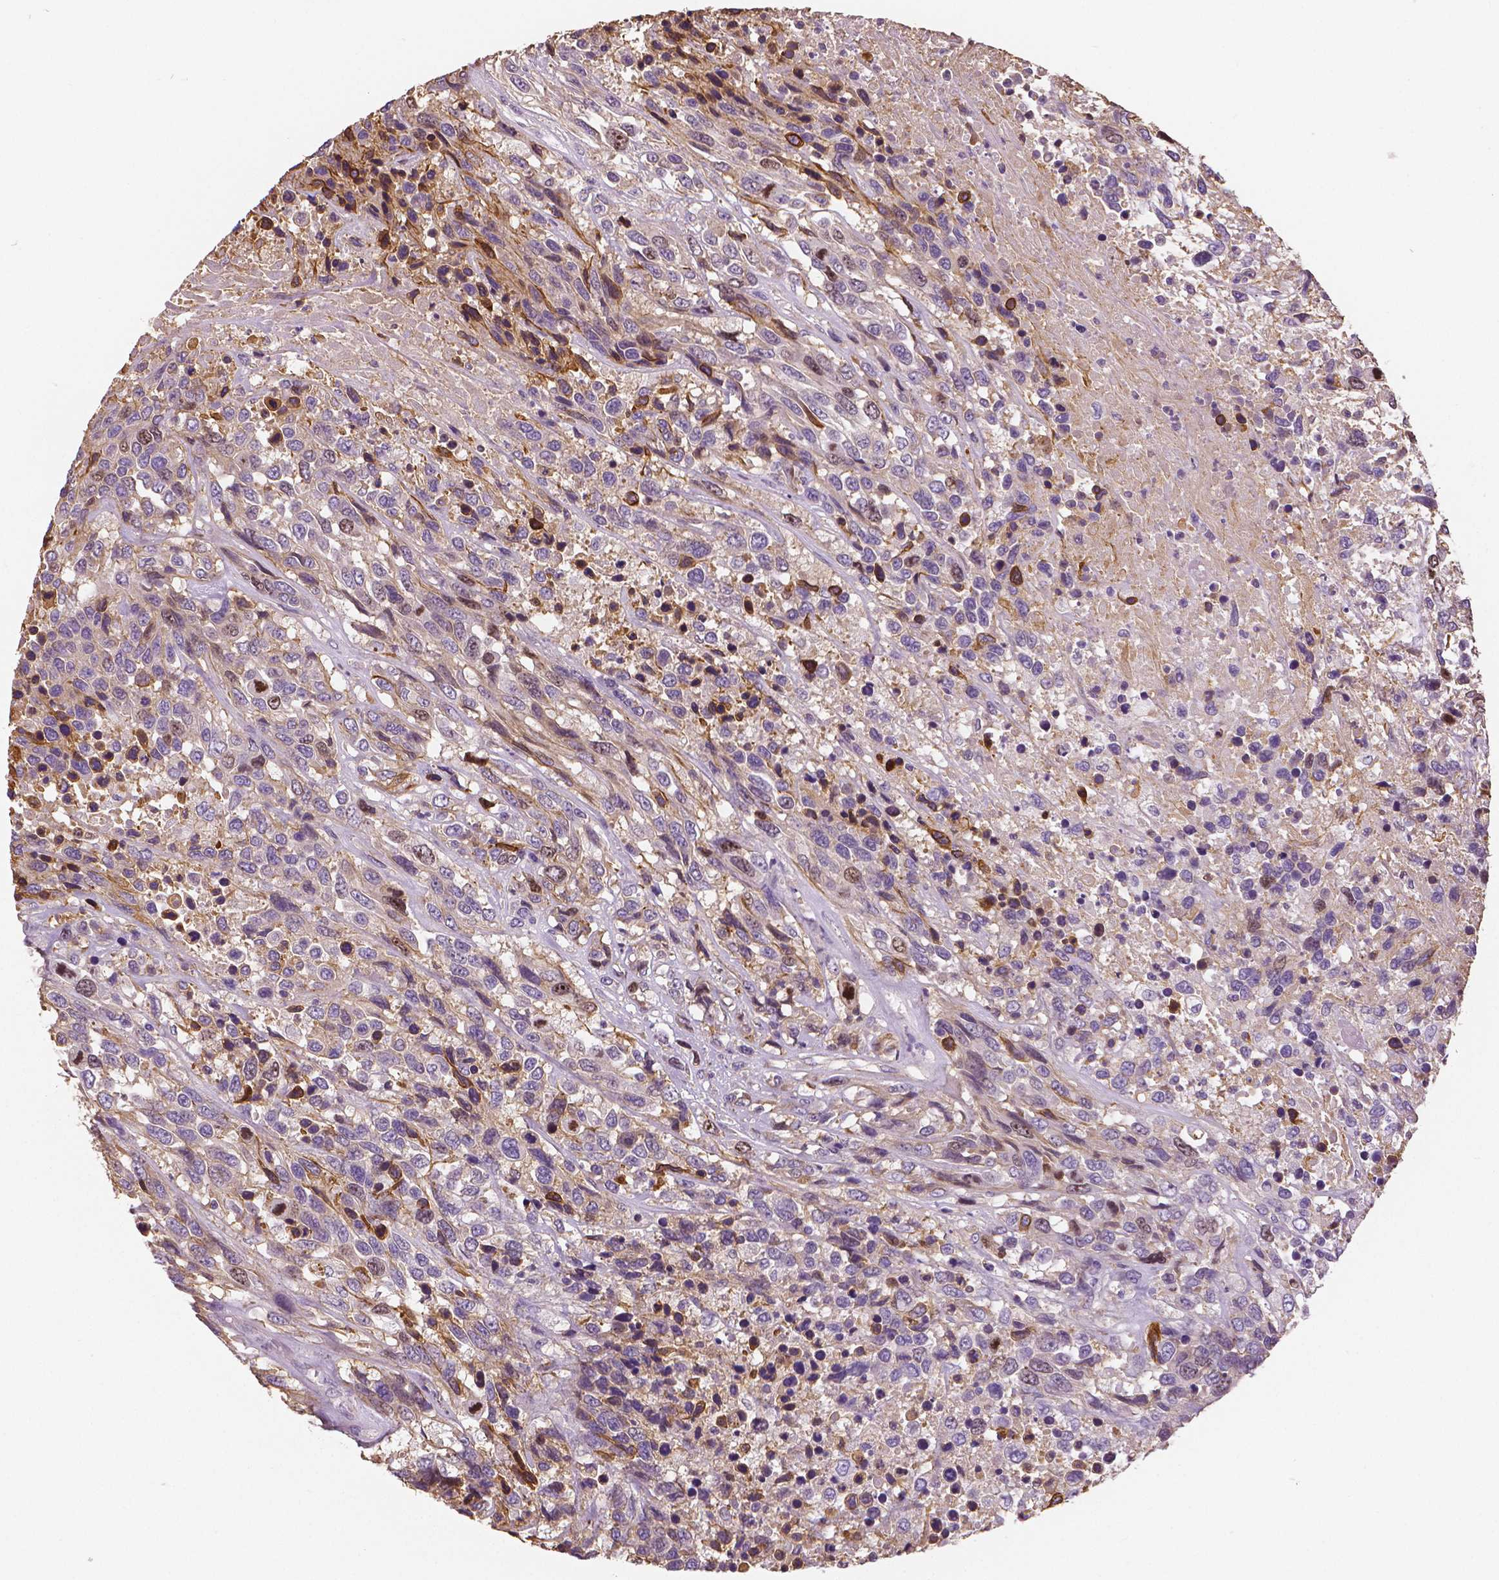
{"staining": {"intensity": "moderate", "quantity": "<25%", "location": "cytoplasmic/membranous,nuclear"}, "tissue": "urothelial cancer", "cell_type": "Tumor cells", "image_type": "cancer", "snomed": [{"axis": "morphology", "description": "Urothelial carcinoma, High grade"}, {"axis": "topography", "description": "Urinary bladder"}], "caption": "Protein expression by immunohistochemistry (IHC) shows moderate cytoplasmic/membranous and nuclear expression in about <25% of tumor cells in urothelial cancer.", "gene": "MKI67", "patient": {"sex": "female", "age": 70}}